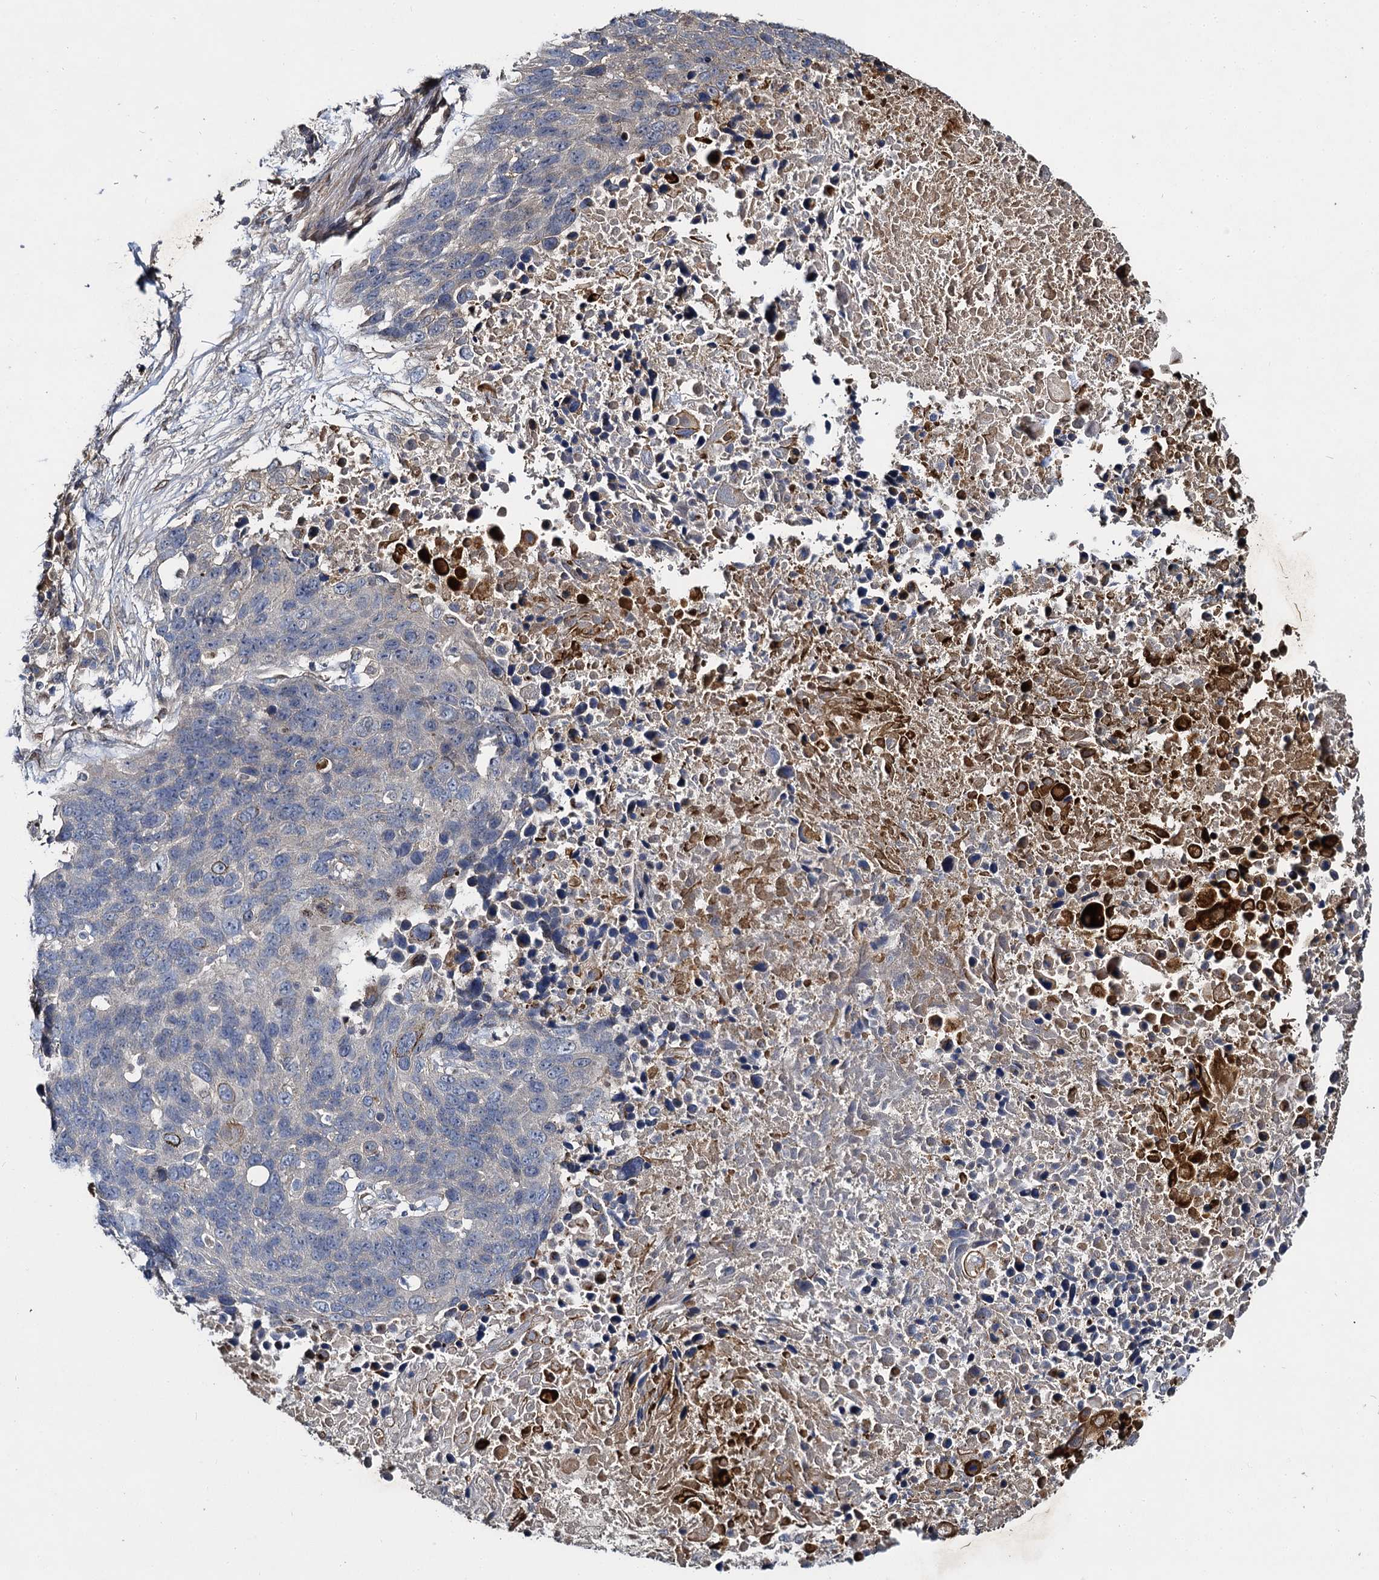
{"staining": {"intensity": "weak", "quantity": "<25%", "location": "cytoplasmic/membranous"}, "tissue": "lung cancer", "cell_type": "Tumor cells", "image_type": "cancer", "snomed": [{"axis": "morphology", "description": "Normal tissue, NOS"}, {"axis": "morphology", "description": "Squamous cell carcinoma, NOS"}, {"axis": "topography", "description": "Lymph node"}, {"axis": "topography", "description": "Lung"}], "caption": "This is an immunohistochemistry (IHC) micrograph of human lung cancer. There is no staining in tumor cells.", "gene": "SLC11A2", "patient": {"sex": "male", "age": 66}}